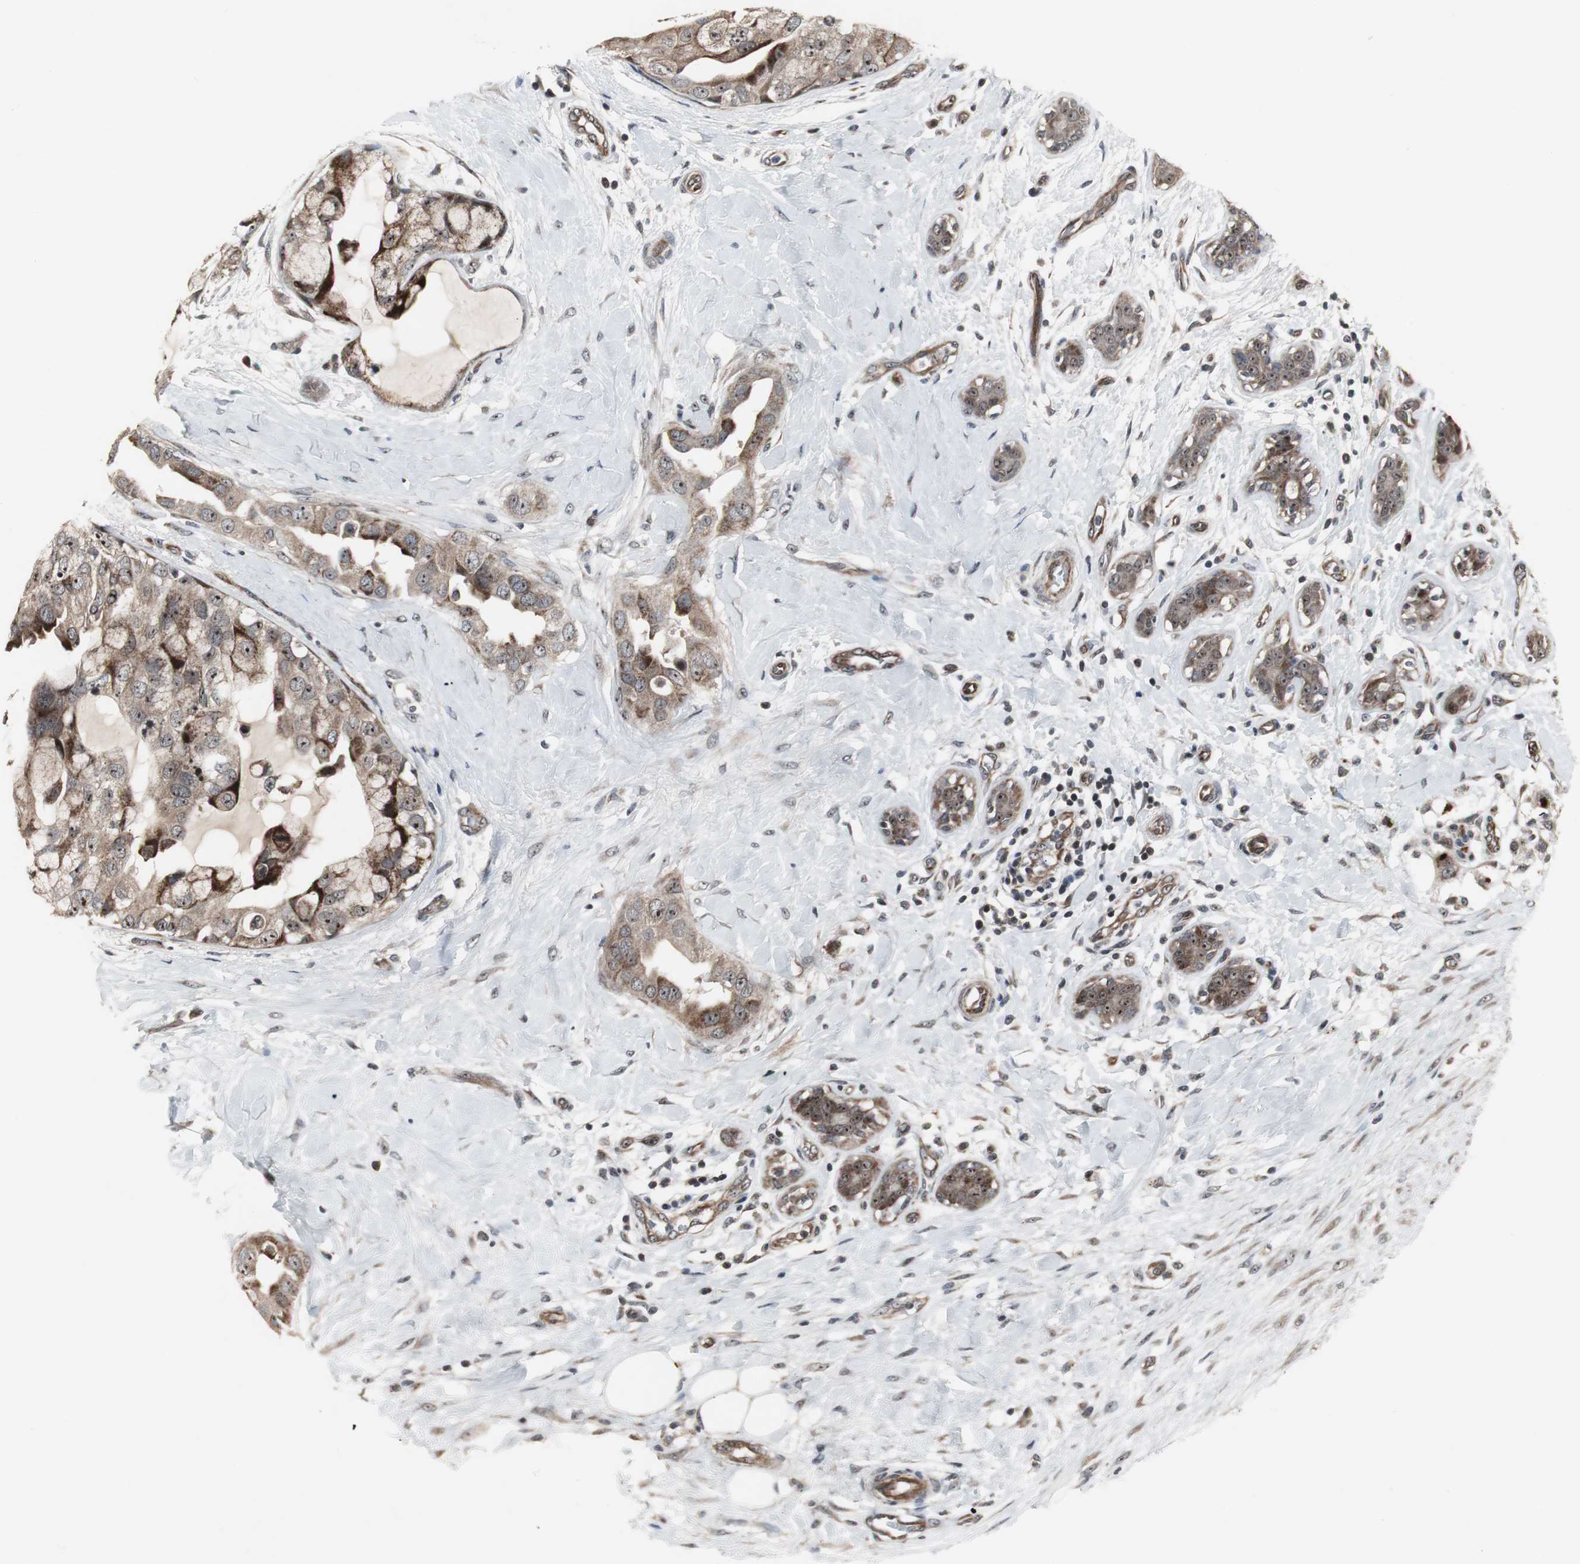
{"staining": {"intensity": "strong", "quantity": ">75%", "location": "cytoplasmic/membranous"}, "tissue": "breast cancer", "cell_type": "Tumor cells", "image_type": "cancer", "snomed": [{"axis": "morphology", "description": "Duct carcinoma"}, {"axis": "topography", "description": "Breast"}], "caption": "The histopathology image exhibits staining of breast cancer (invasive ductal carcinoma), revealing strong cytoplasmic/membranous protein staining (brown color) within tumor cells.", "gene": "MRPL40", "patient": {"sex": "female", "age": 68}}